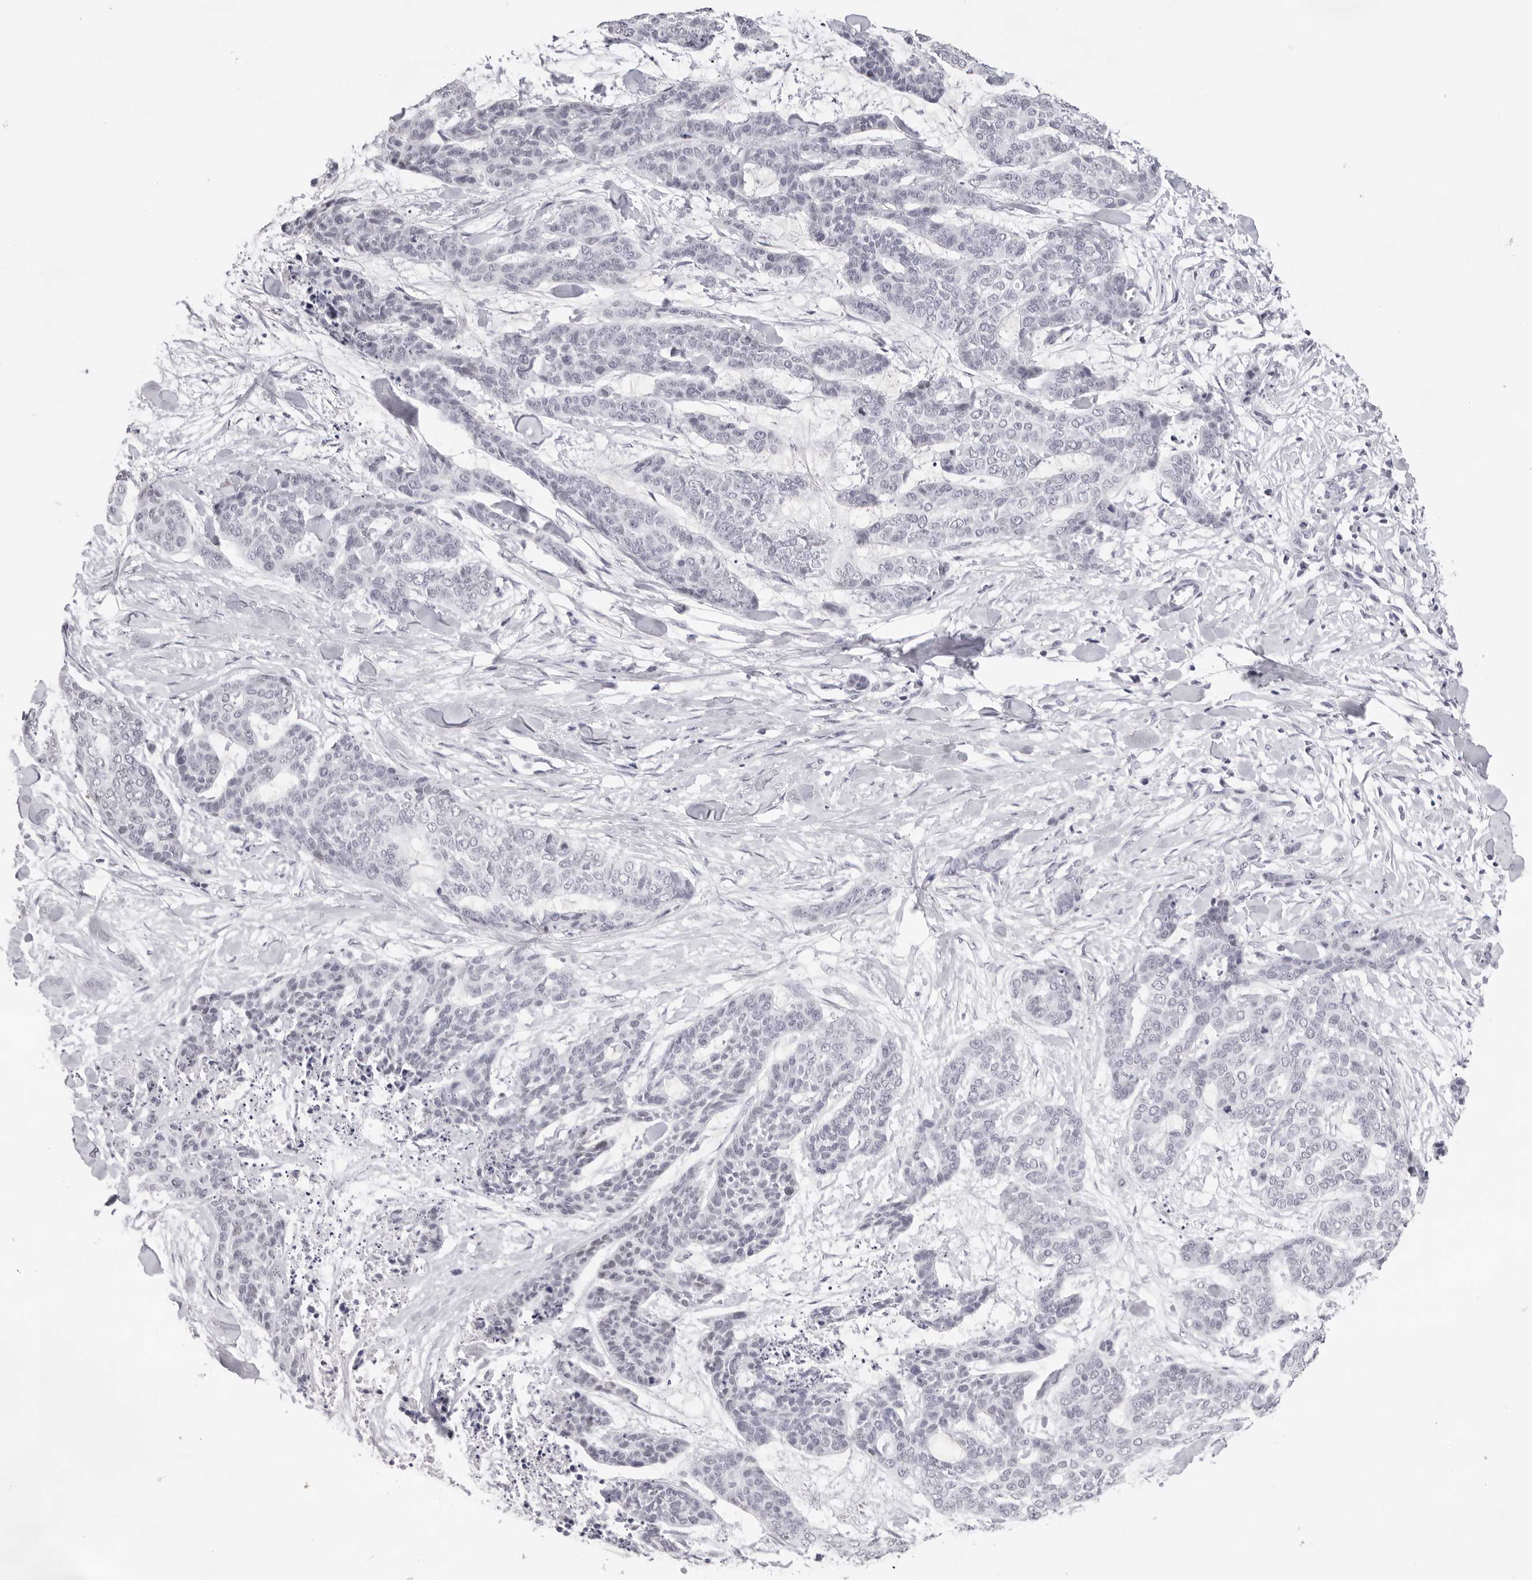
{"staining": {"intensity": "negative", "quantity": "none", "location": "none"}, "tissue": "skin cancer", "cell_type": "Tumor cells", "image_type": "cancer", "snomed": [{"axis": "morphology", "description": "Basal cell carcinoma"}, {"axis": "topography", "description": "Skin"}], "caption": "This is an IHC photomicrograph of skin basal cell carcinoma. There is no staining in tumor cells.", "gene": "KLK12", "patient": {"sex": "female", "age": 64}}